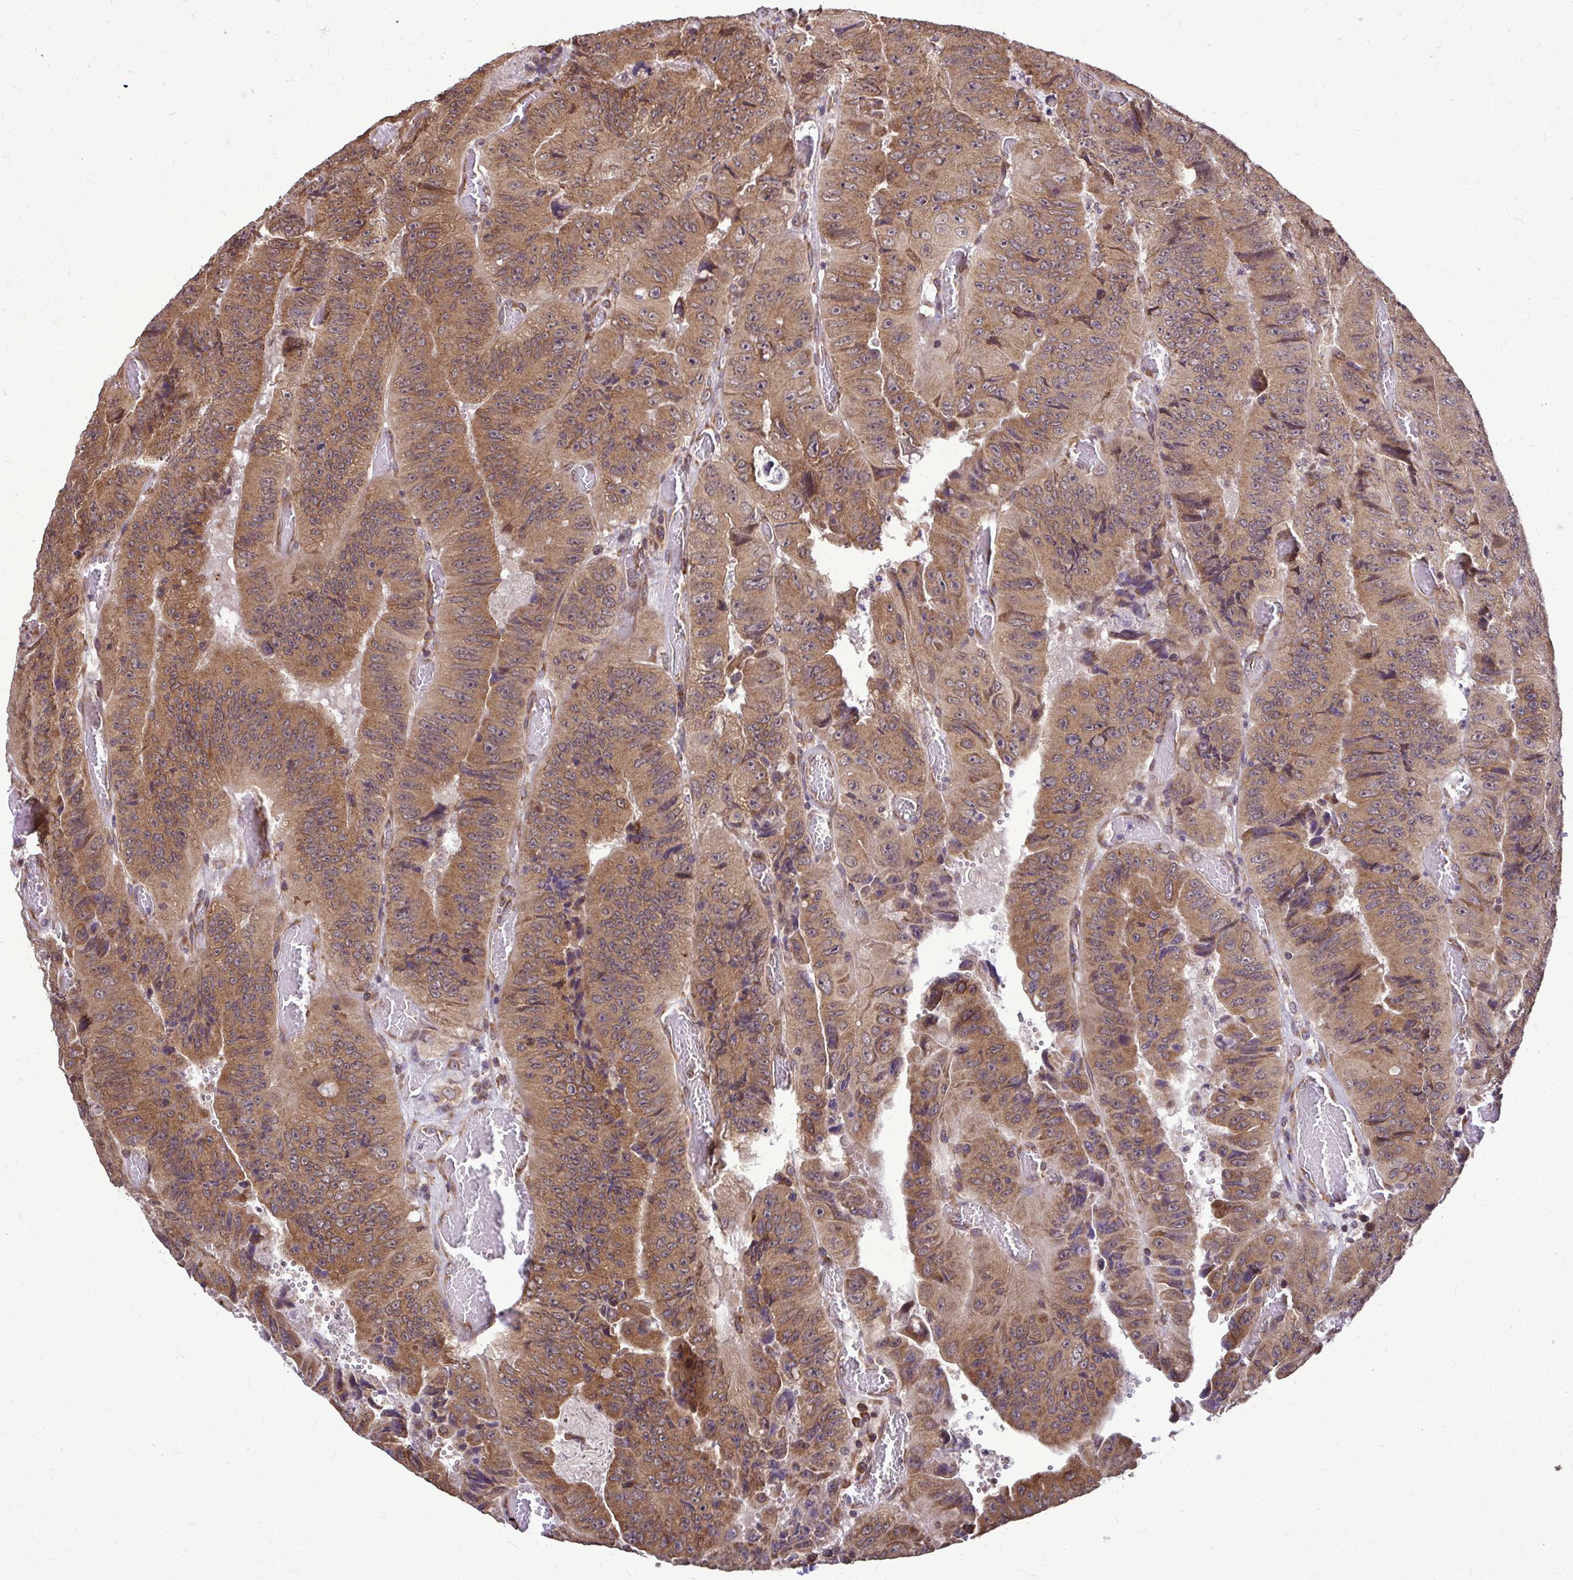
{"staining": {"intensity": "moderate", "quantity": ">75%", "location": "cytoplasmic/membranous"}, "tissue": "colorectal cancer", "cell_type": "Tumor cells", "image_type": "cancer", "snomed": [{"axis": "morphology", "description": "Adenocarcinoma, NOS"}, {"axis": "topography", "description": "Colon"}], "caption": "DAB (3,3'-diaminobenzidine) immunohistochemical staining of human adenocarcinoma (colorectal) displays moderate cytoplasmic/membranous protein positivity in about >75% of tumor cells.", "gene": "FMR1", "patient": {"sex": "female", "age": 84}}